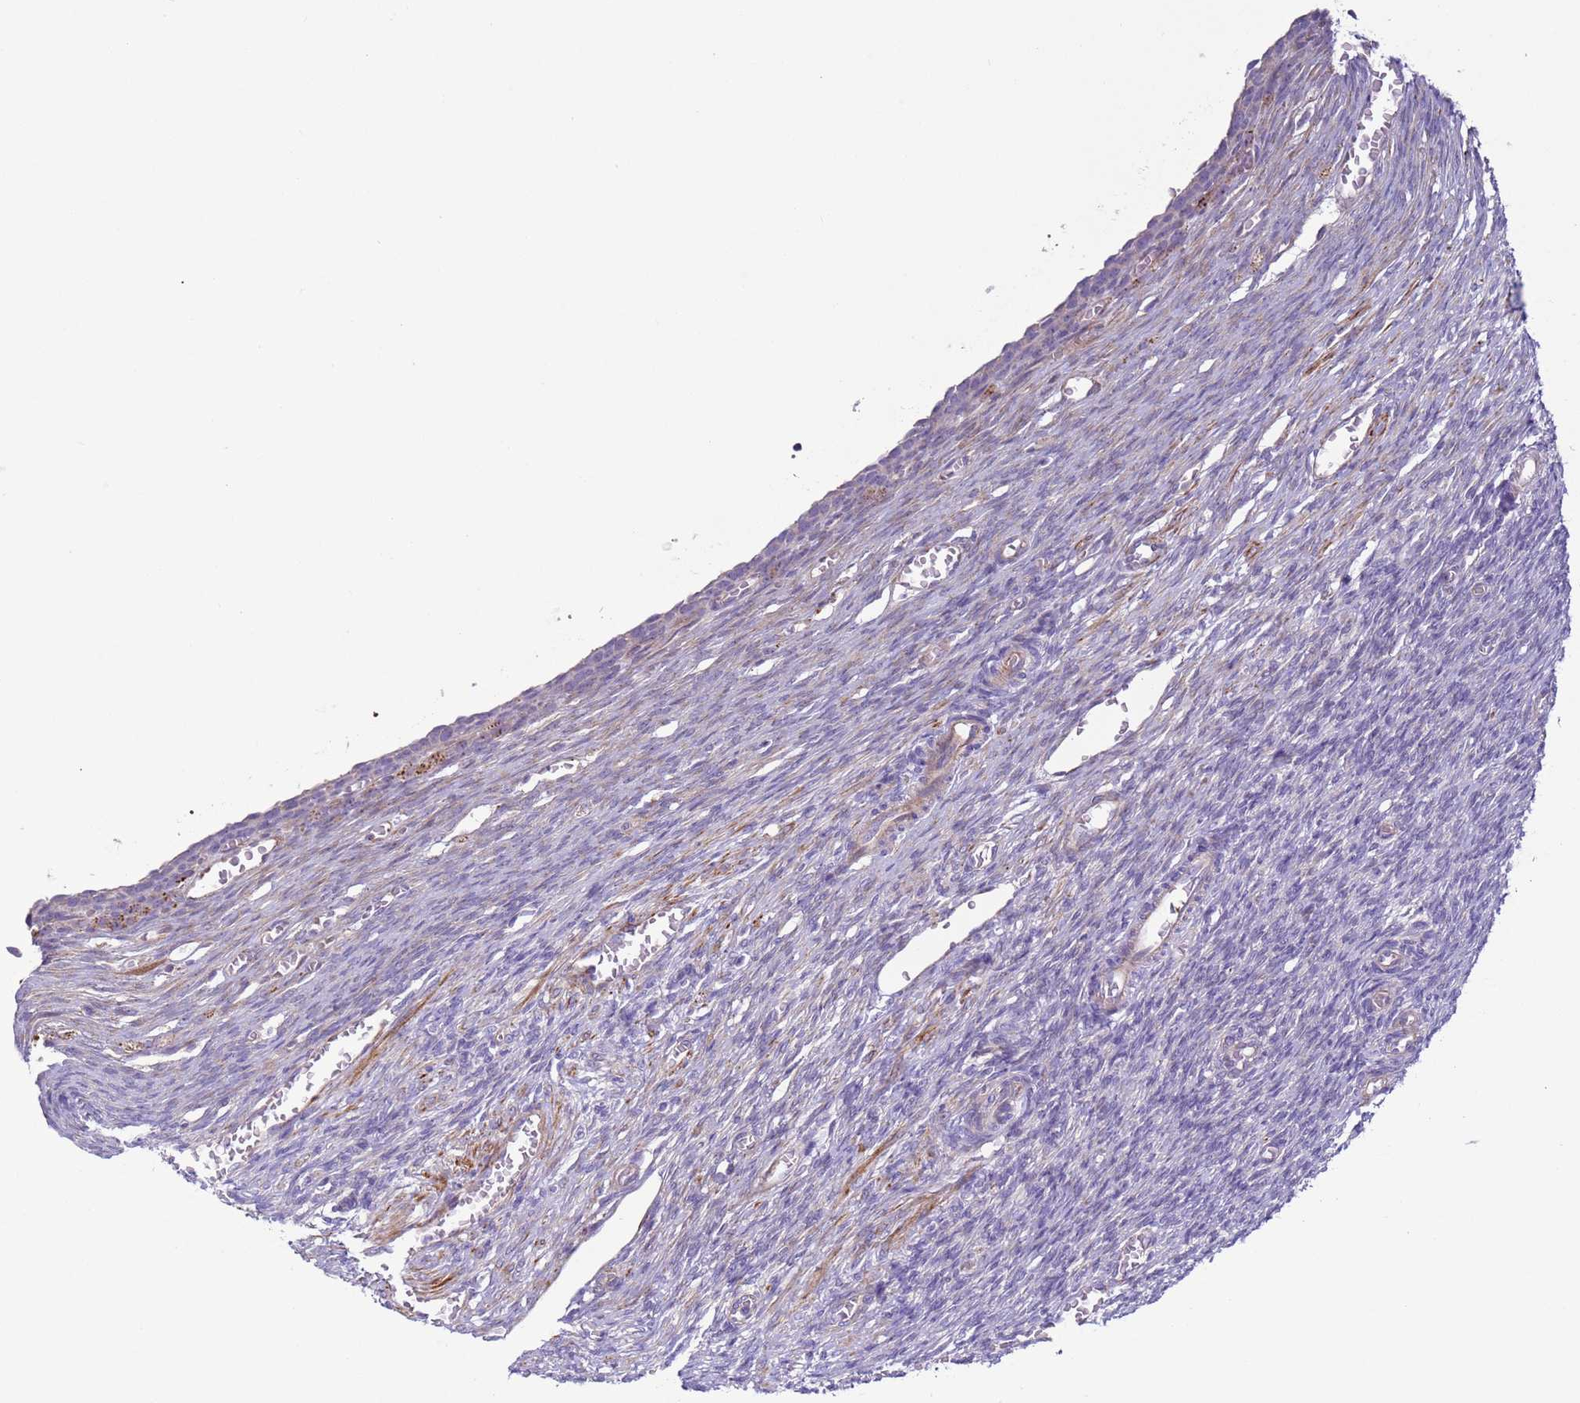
{"staining": {"intensity": "negative", "quantity": "none", "location": "none"}, "tissue": "ovary", "cell_type": "Follicle cells", "image_type": "normal", "snomed": [{"axis": "morphology", "description": "Normal tissue, NOS"}, {"axis": "topography", "description": "Ovary"}], "caption": "Immunohistochemical staining of normal ovary demonstrates no significant staining in follicle cells. The staining is performed using DAB brown chromogen with nuclei counter-stained in using hematoxylin.", "gene": "HEATR1", "patient": {"sex": "female", "age": 27}}